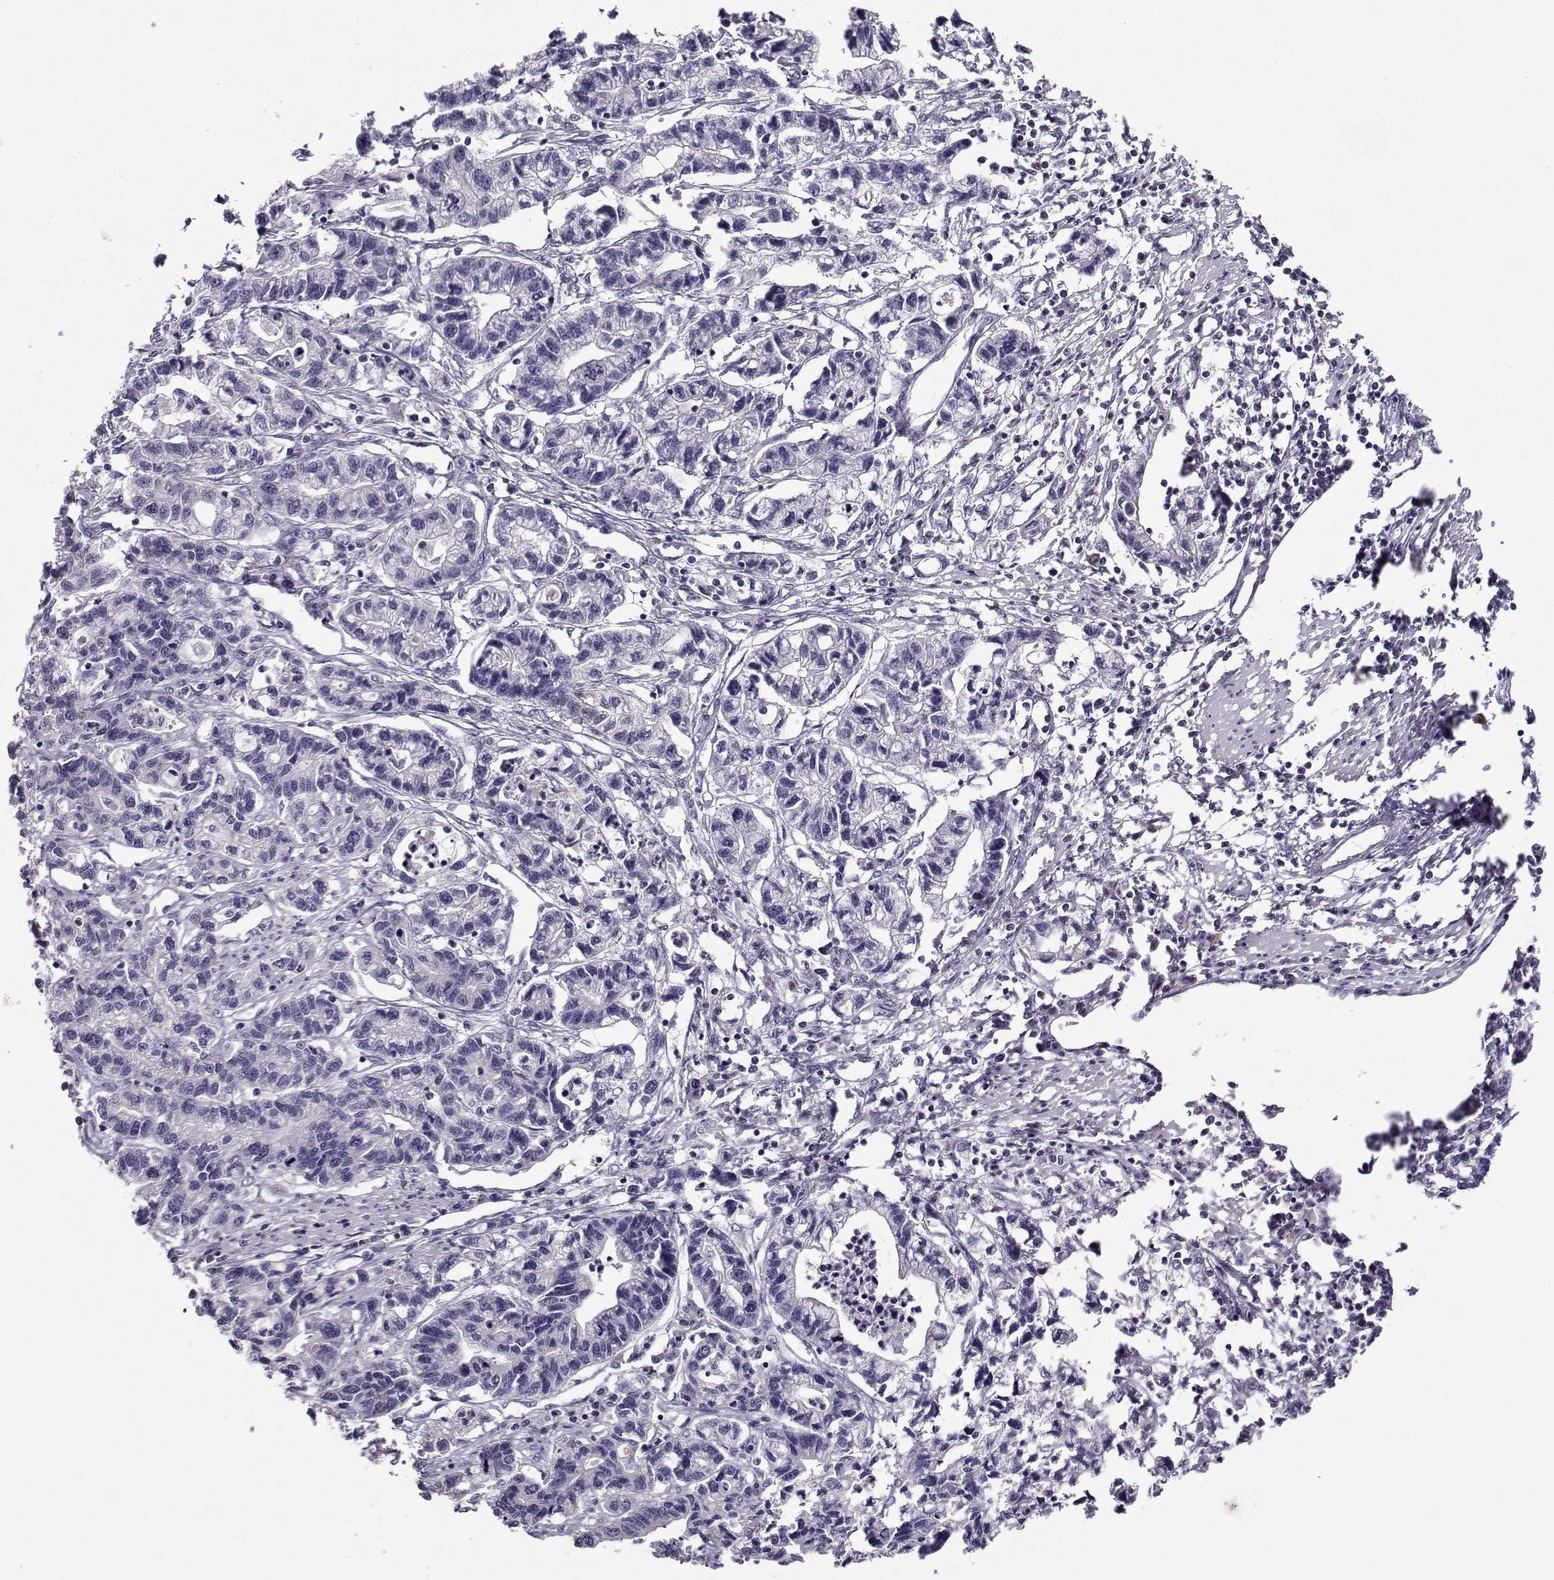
{"staining": {"intensity": "negative", "quantity": "none", "location": "none"}, "tissue": "stomach cancer", "cell_type": "Tumor cells", "image_type": "cancer", "snomed": [{"axis": "morphology", "description": "Adenocarcinoma, NOS"}, {"axis": "topography", "description": "Stomach"}], "caption": "The immunohistochemistry (IHC) micrograph has no significant staining in tumor cells of stomach cancer tissue.", "gene": "LIN28A", "patient": {"sex": "male", "age": 83}}